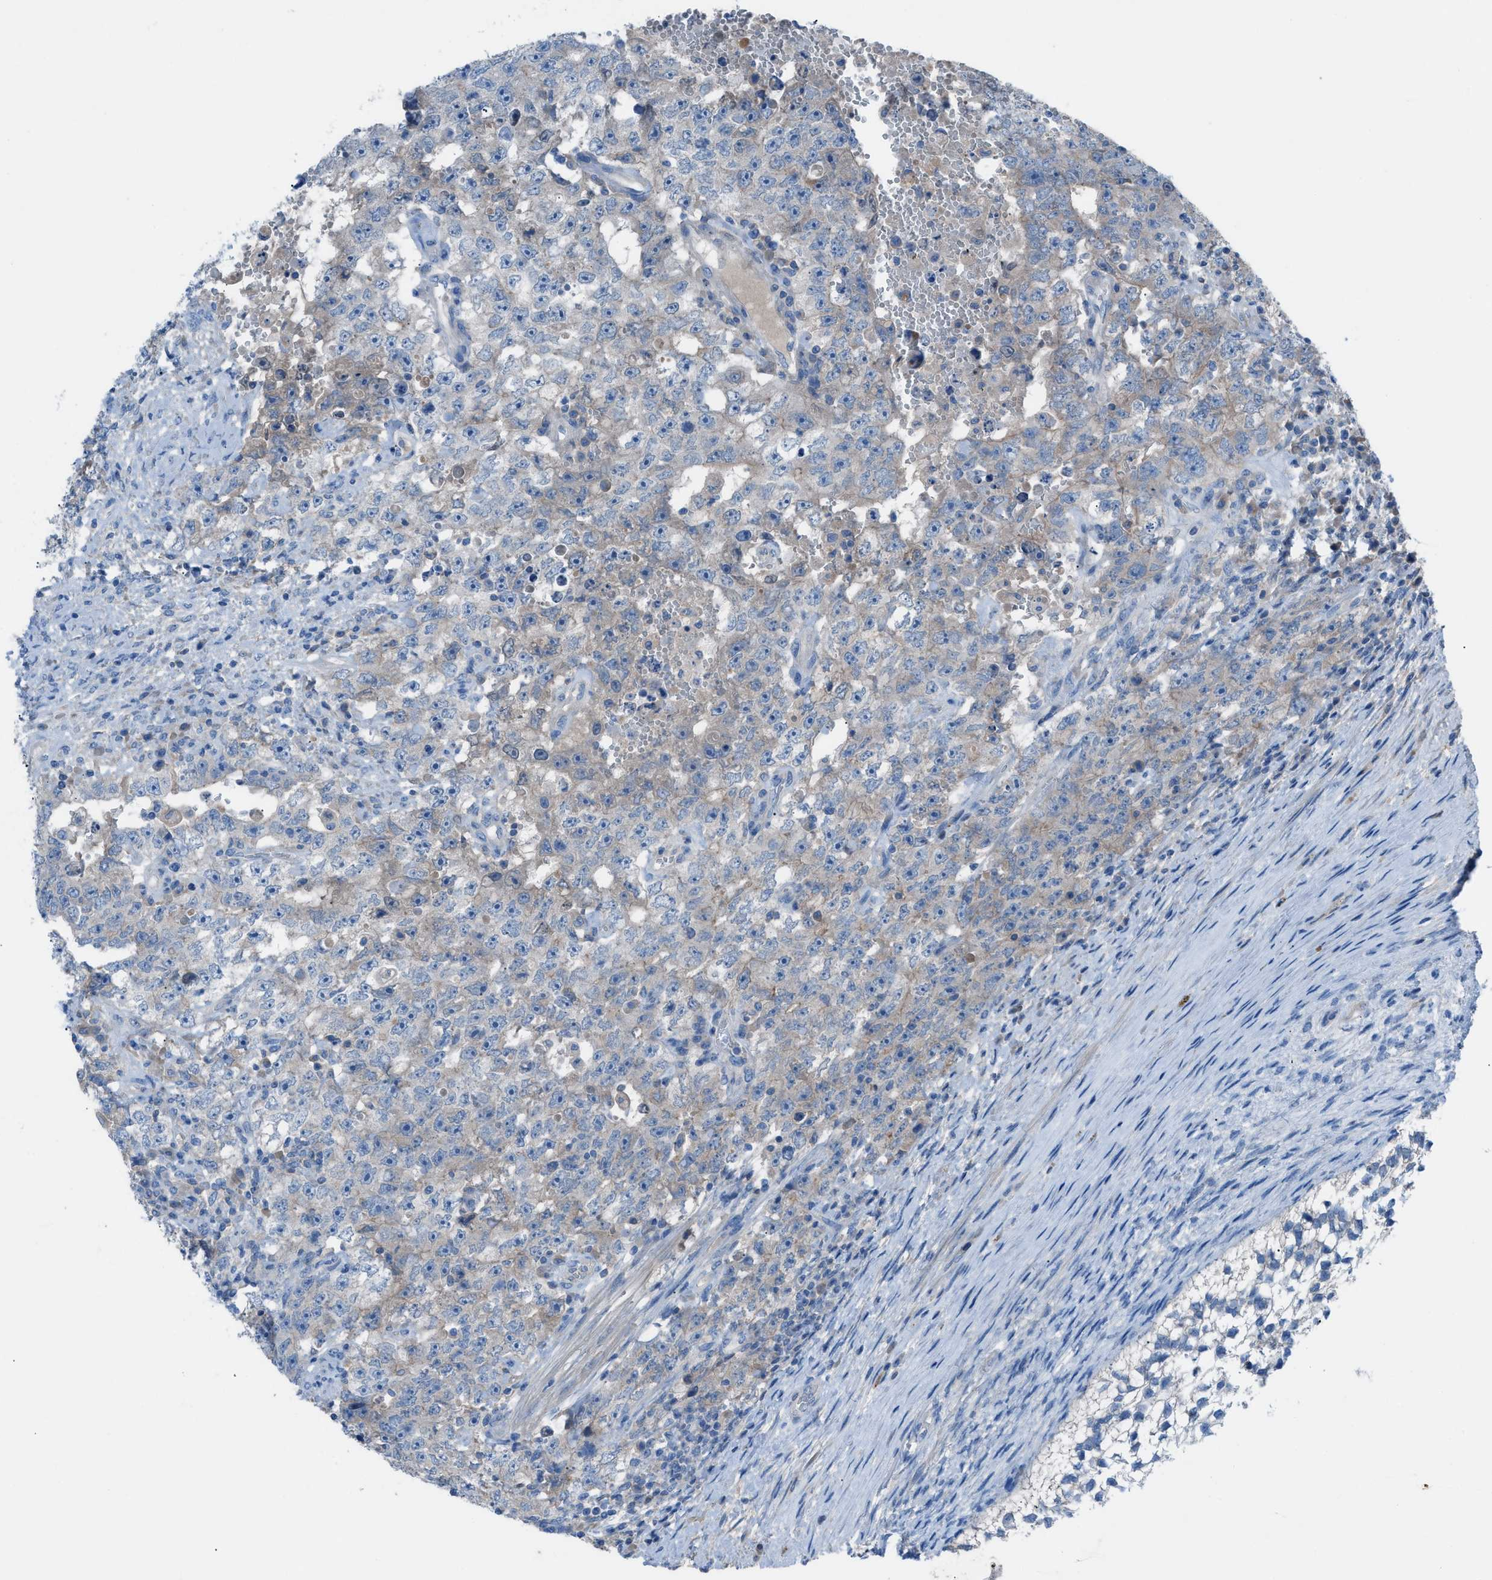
{"staining": {"intensity": "weak", "quantity": "<25%", "location": "cytoplasmic/membranous"}, "tissue": "testis cancer", "cell_type": "Tumor cells", "image_type": "cancer", "snomed": [{"axis": "morphology", "description": "Carcinoma, Embryonal, NOS"}, {"axis": "topography", "description": "Testis"}], "caption": "Protein analysis of embryonal carcinoma (testis) exhibits no significant positivity in tumor cells. Nuclei are stained in blue.", "gene": "C5AR2", "patient": {"sex": "male", "age": 26}}